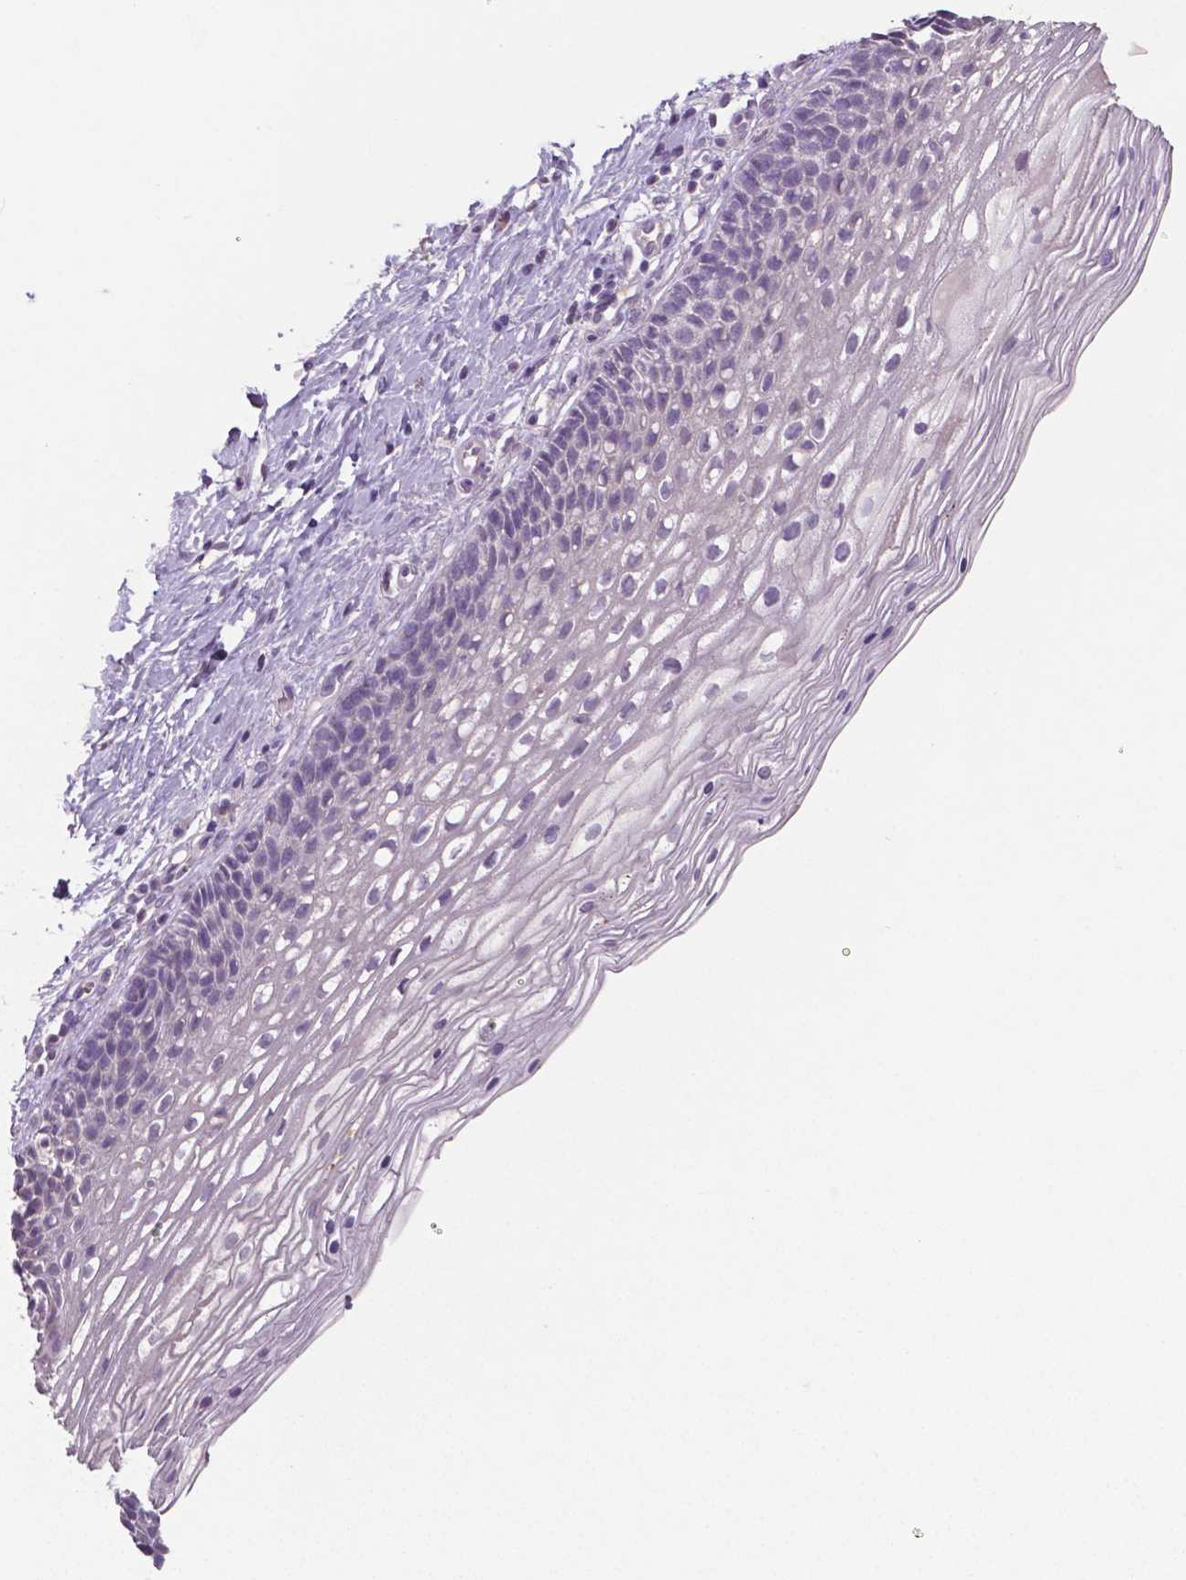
{"staining": {"intensity": "negative", "quantity": "none", "location": "none"}, "tissue": "cervix", "cell_type": "Glandular cells", "image_type": "normal", "snomed": [{"axis": "morphology", "description": "Normal tissue, NOS"}, {"axis": "topography", "description": "Cervix"}], "caption": "Immunohistochemistry micrograph of unremarkable cervix: human cervix stained with DAB exhibits no significant protein positivity in glandular cells.", "gene": "CRMP1", "patient": {"sex": "female", "age": 34}}